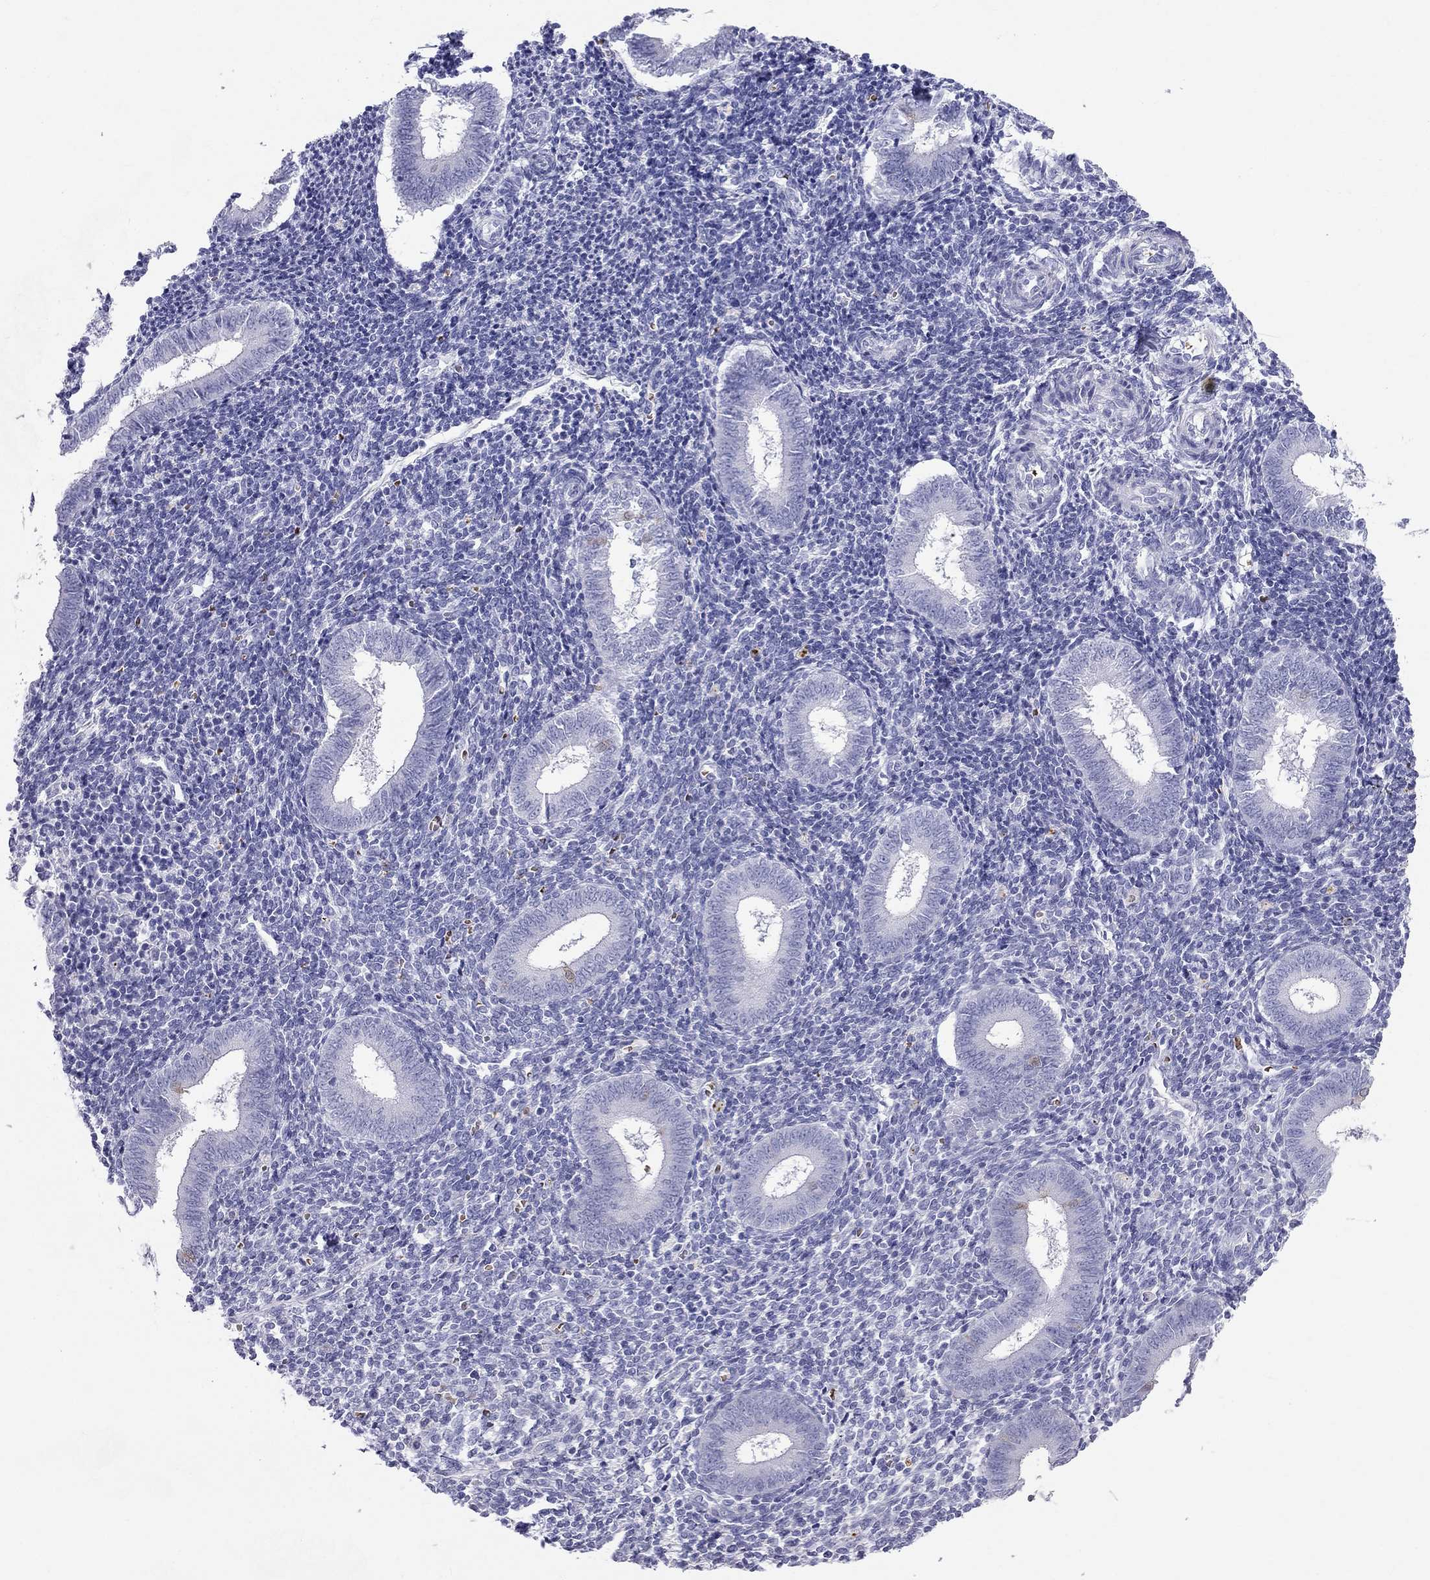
{"staining": {"intensity": "negative", "quantity": "none", "location": "none"}, "tissue": "endometrium", "cell_type": "Cells in endometrial stroma", "image_type": "normal", "snomed": [{"axis": "morphology", "description": "Normal tissue, NOS"}, {"axis": "topography", "description": "Endometrium"}], "caption": "A histopathology image of endometrium stained for a protein demonstrates no brown staining in cells in endometrial stroma. The staining was performed using DAB (3,3'-diaminobenzidine) to visualize the protein expression in brown, while the nuclei were stained in blue with hematoxylin (Magnification: 20x).", "gene": "DNAAF6", "patient": {"sex": "female", "age": 25}}